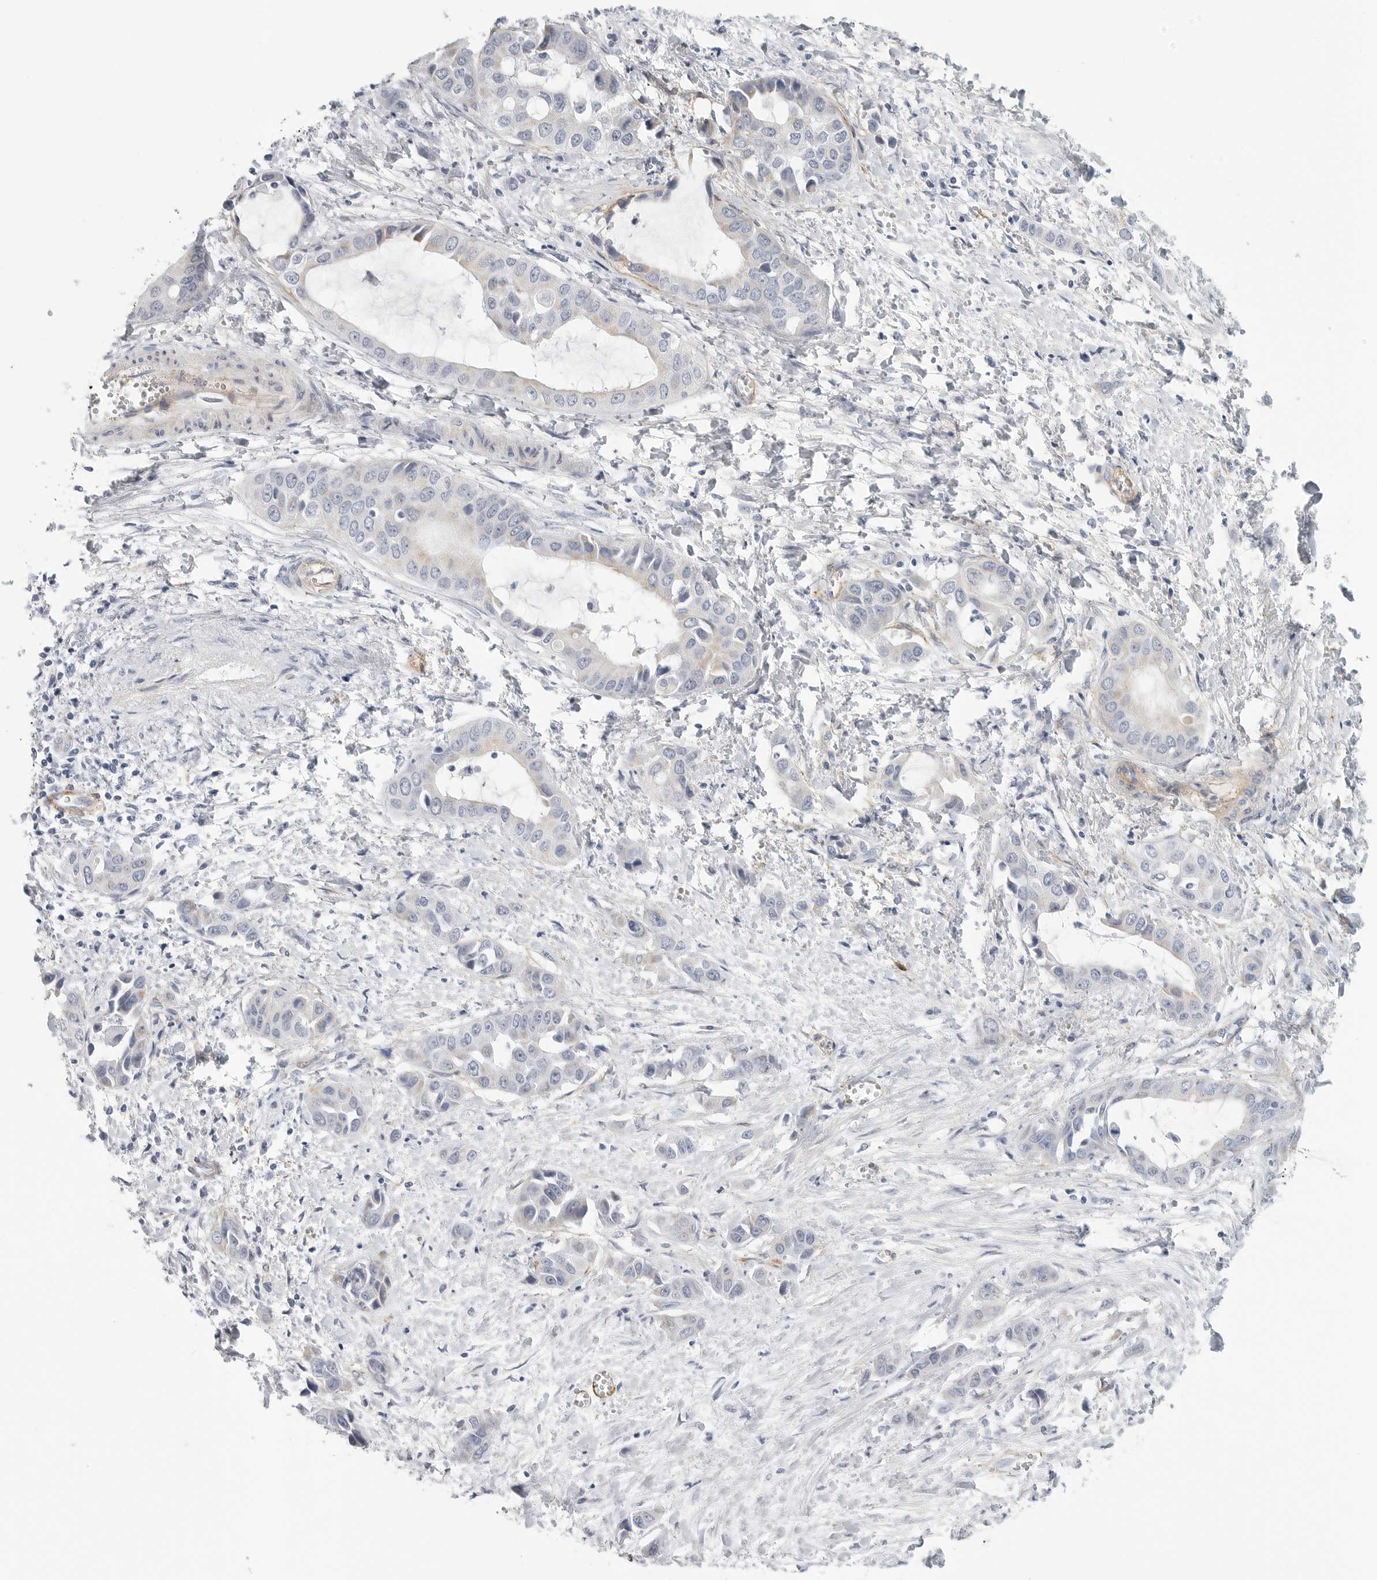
{"staining": {"intensity": "negative", "quantity": "none", "location": "none"}, "tissue": "liver cancer", "cell_type": "Tumor cells", "image_type": "cancer", "snomed": [{"axis": "morphology", "description": "Cholangiocarcinoma"}, {"axis": "topography", "description": "Liver"}], "caption": "Tumor cells show no significant positivity in liver cancer (cholangiocarcinoma).", "gene": "TNR", "patient": {"sex": "female", "age": 52}}